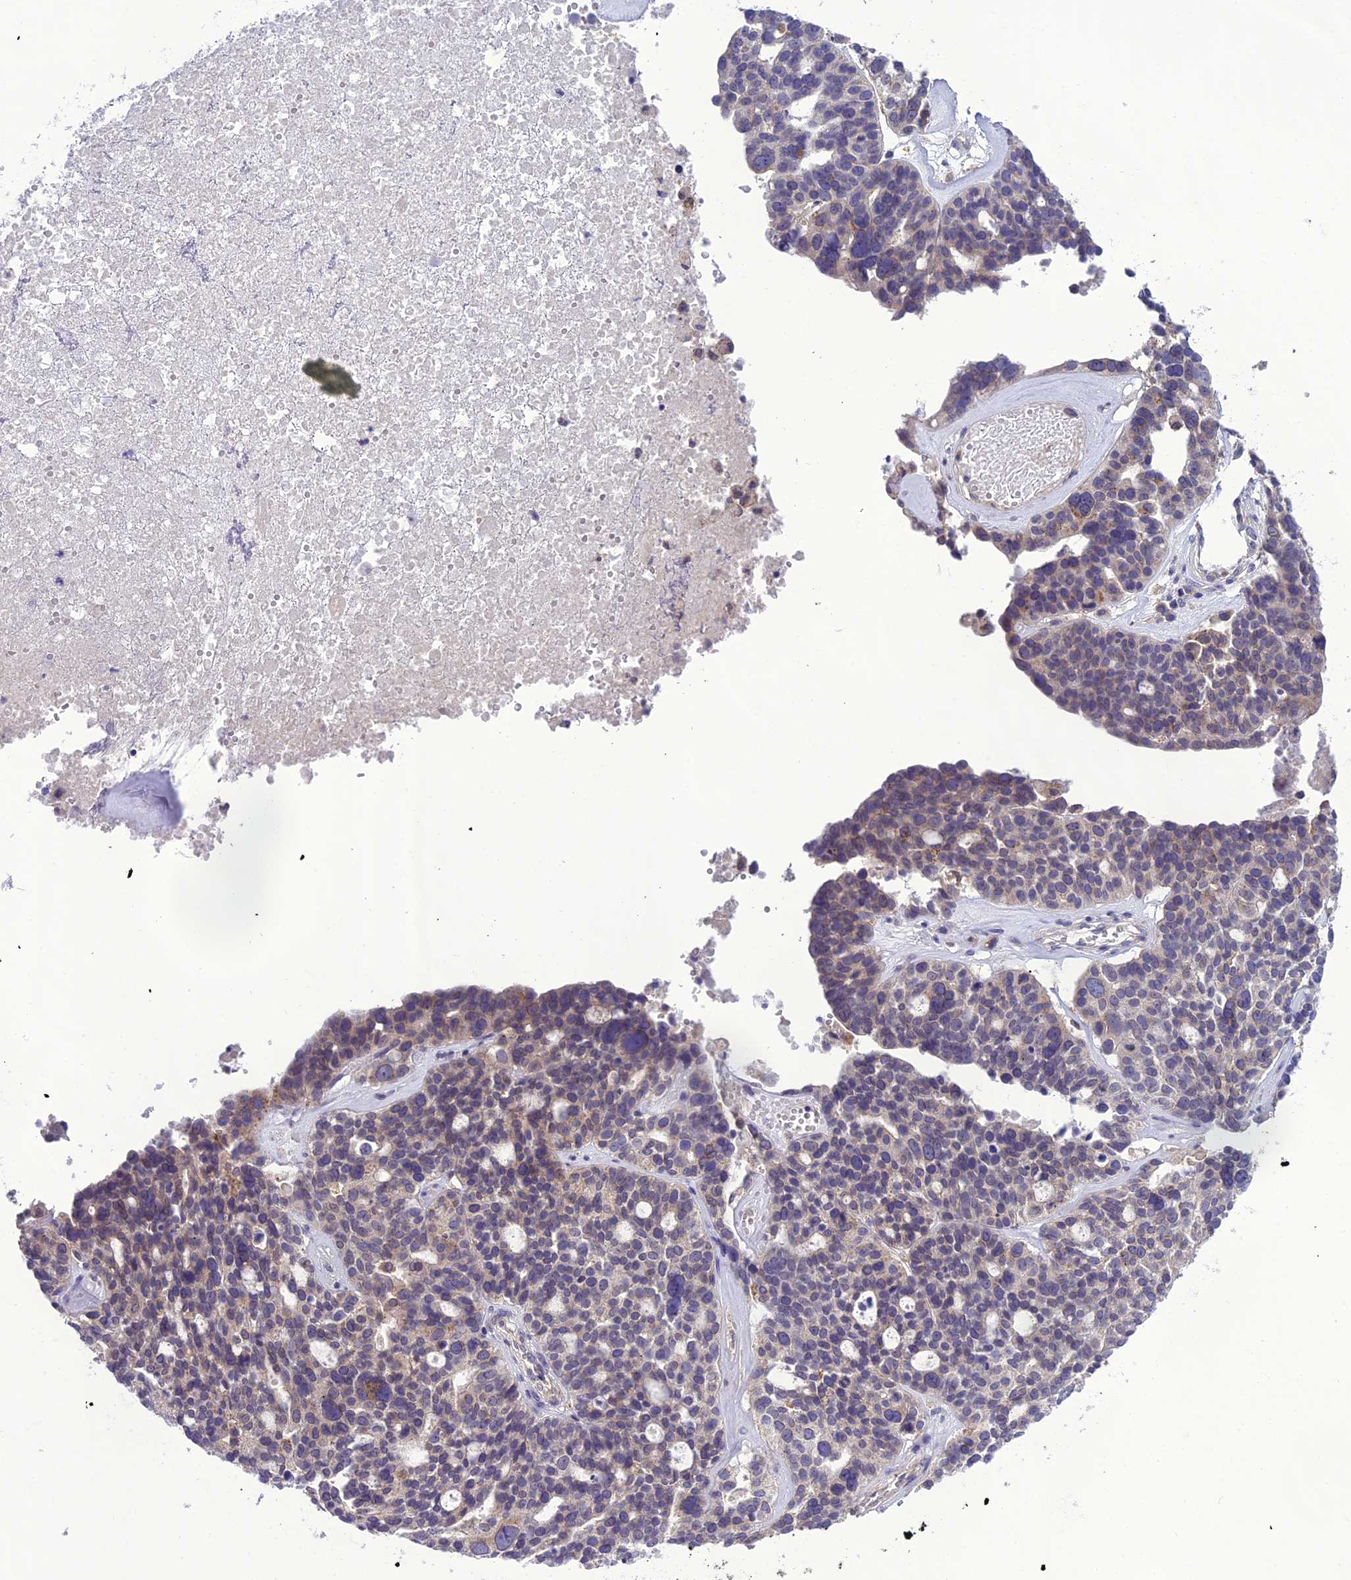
{"staining": {"intensity": "weak", "quantity": "25%-75%", "location": "cytoplasmic/membranous"}, "tissue": "ovarian cancer", "cell_type": "Tumor cells", "image_type": "cancer", "snomed": [{"axis": "morphology", "description": "Cystadenocarcinoma, serous, NOS"}, {"axis": "topography", "description": "Ovary"}], "caption": "Immunohistochemistry photomicrograph of neoplastic tissue: human ovarian serous cystadenocarcinoma stained using IHC exhibits low levels of weak protein expression localized specifically in the cytoplasmic/membranous of tumor cells, appearing as a cytoplasmic/membranous brown color.", "gene": "GOLPH3", "patient": {"sex": "female", "age": 59}}